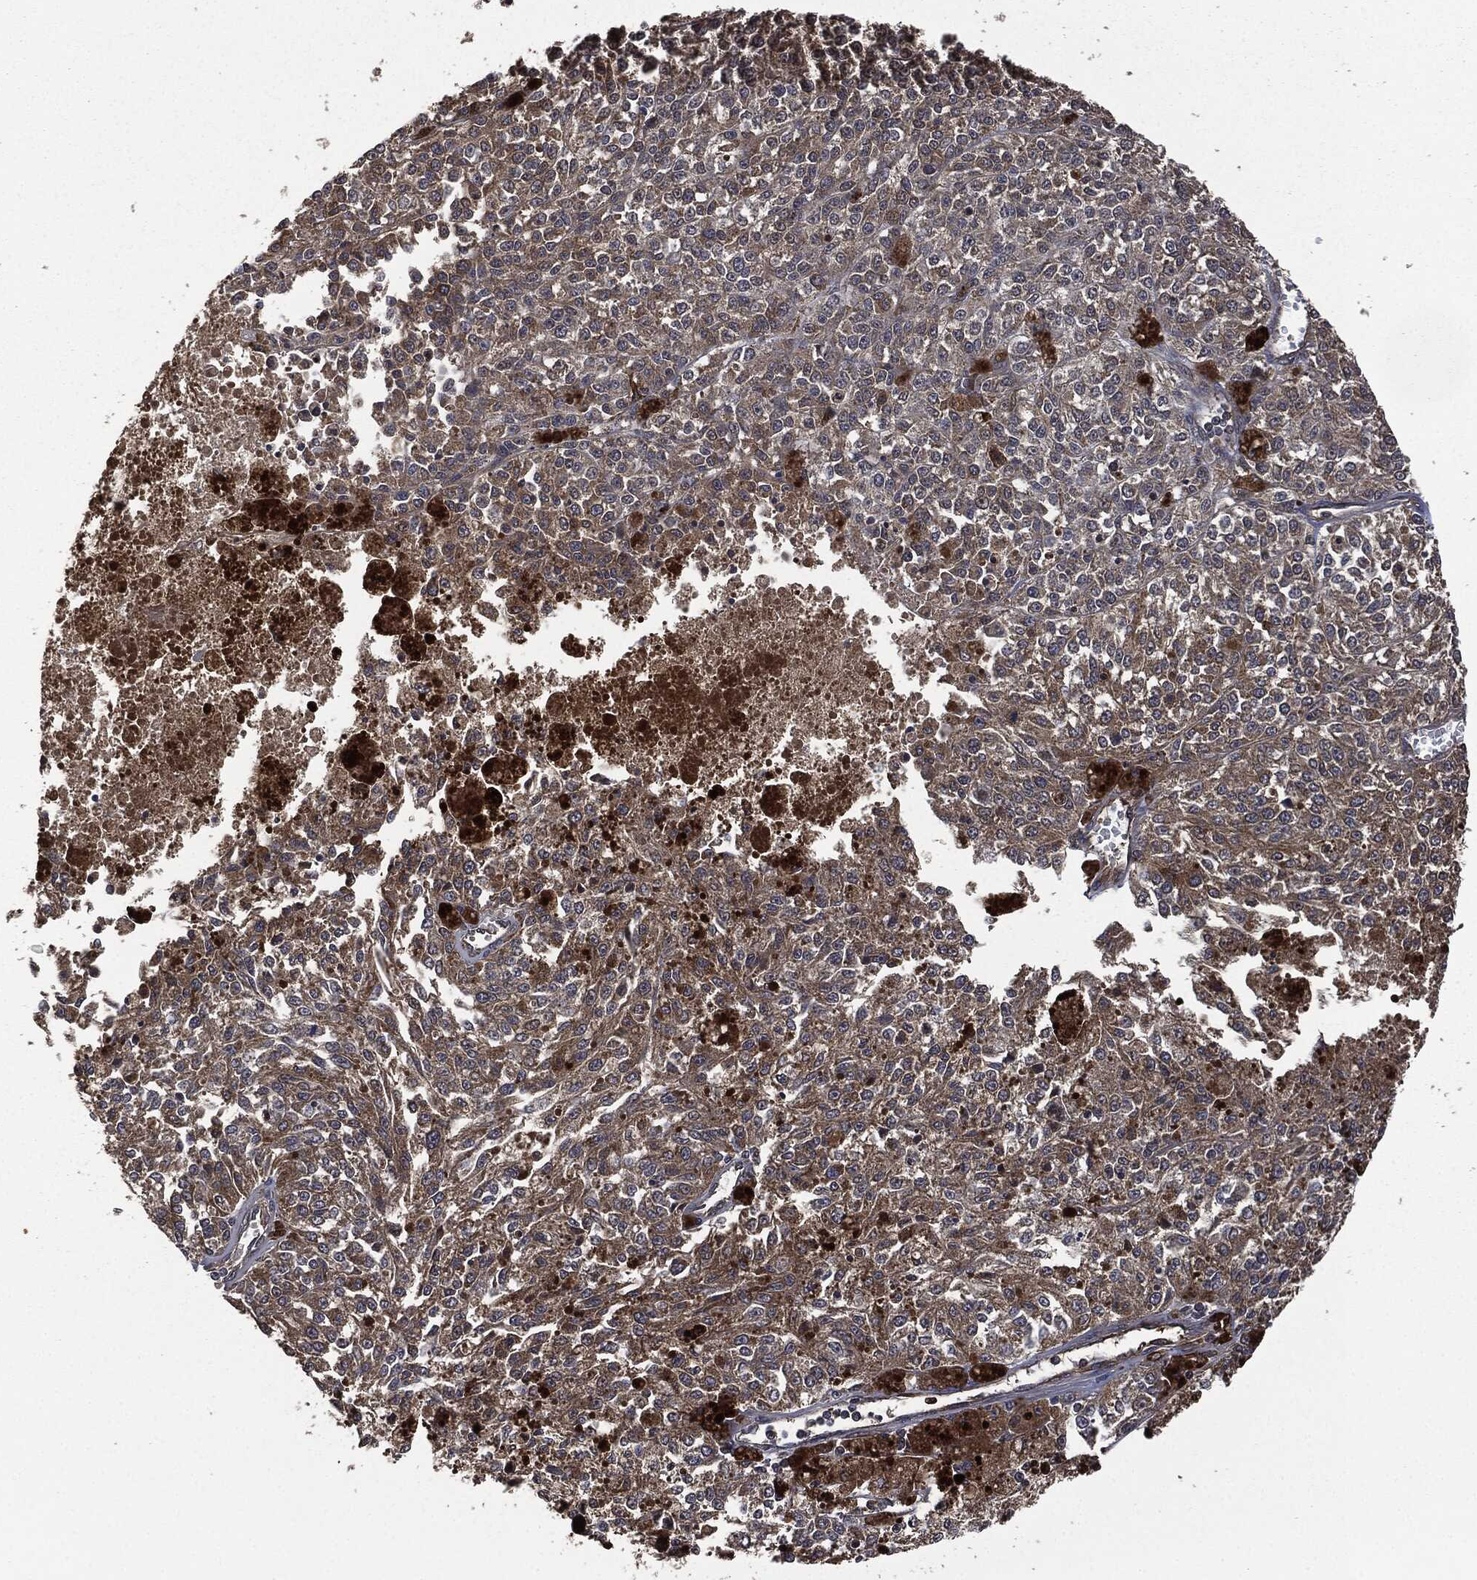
{"staining": {"intensity": "moderate", "quantity": "<25%", "location": "cytoplasmic/membranous"}, "tissue": "melanoma", "cell_type": "Tumor cells", "image_type": "cancer", "snomed": [{"axis": "morphology", "description": "Malignant melanoma, Metastatic site"}, {"axis": "topography", "description": "Lymph node"}], "caption": "Brown immunohistochemical staining in human malignant melanoma (metastatic site) displays moderate cytoplasmic/membranous positivity in about <25% of tumor cells. (brown staining indicates protein expression, while blue staining denotes nuclei).", "gene": "CRABP2", "patient": {"sex": "female", "age": 64}}